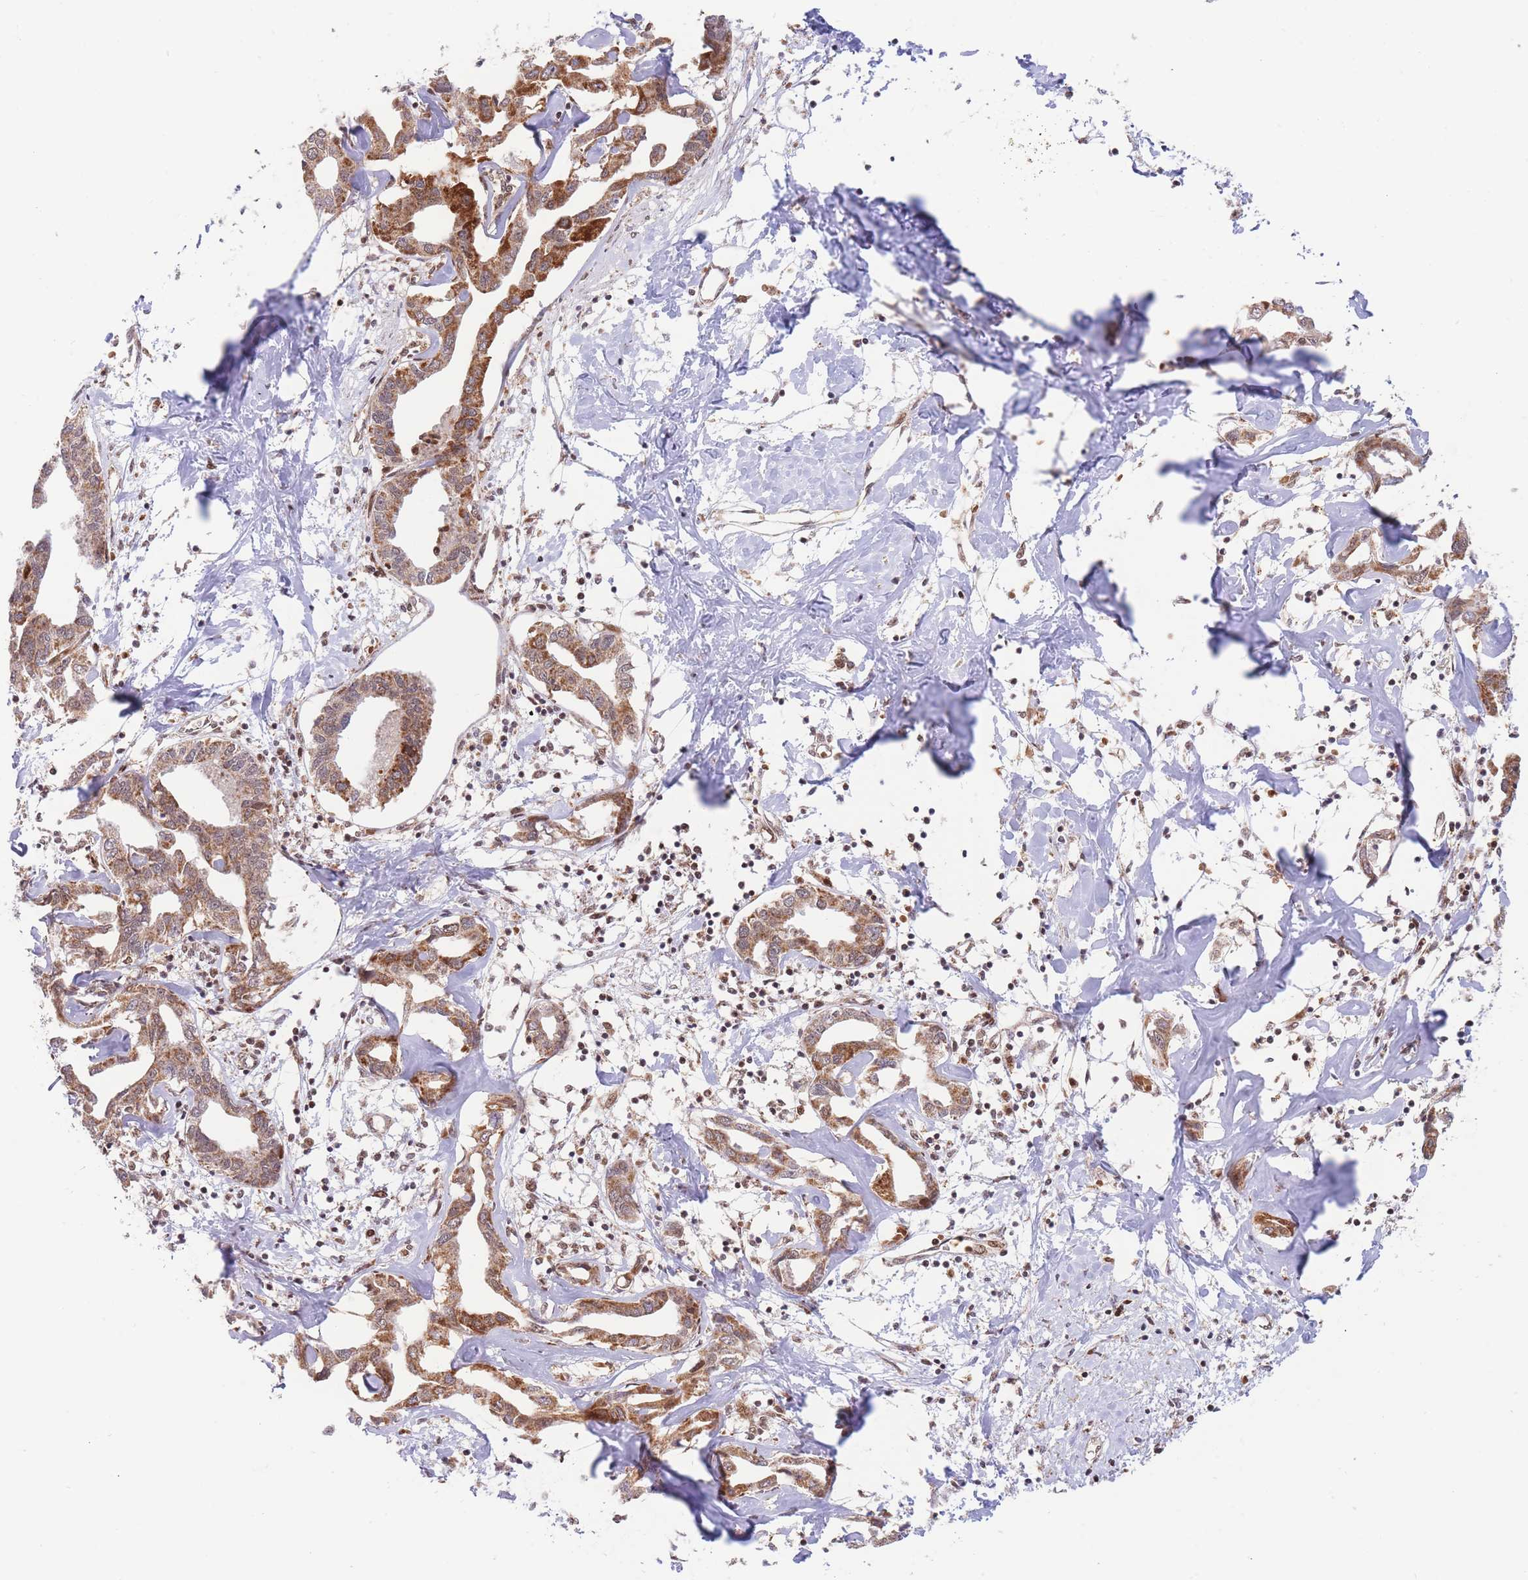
{"staining": {"intensity": "moderate", "quantity": ">75%", "location": "cytoplasmic/membranous,nuclear"}, "tissue": "liver cancer", "cell_type": "Tumor cells", "image_type": "cancer", "snomed": [{"axis": "morphology", "description": "Cholangiocarcinoma"}, {"axis": "topography", "description": "Liver"}], "caption": "Liver cancer (cholangiocarcinoma) tissue reveals moderate cytoplasmic/membranous and nuclear expression in approximately >75% of tumor cells", "gene": "BOD1L1", "patient": {"sex": "male", "age": 59}}